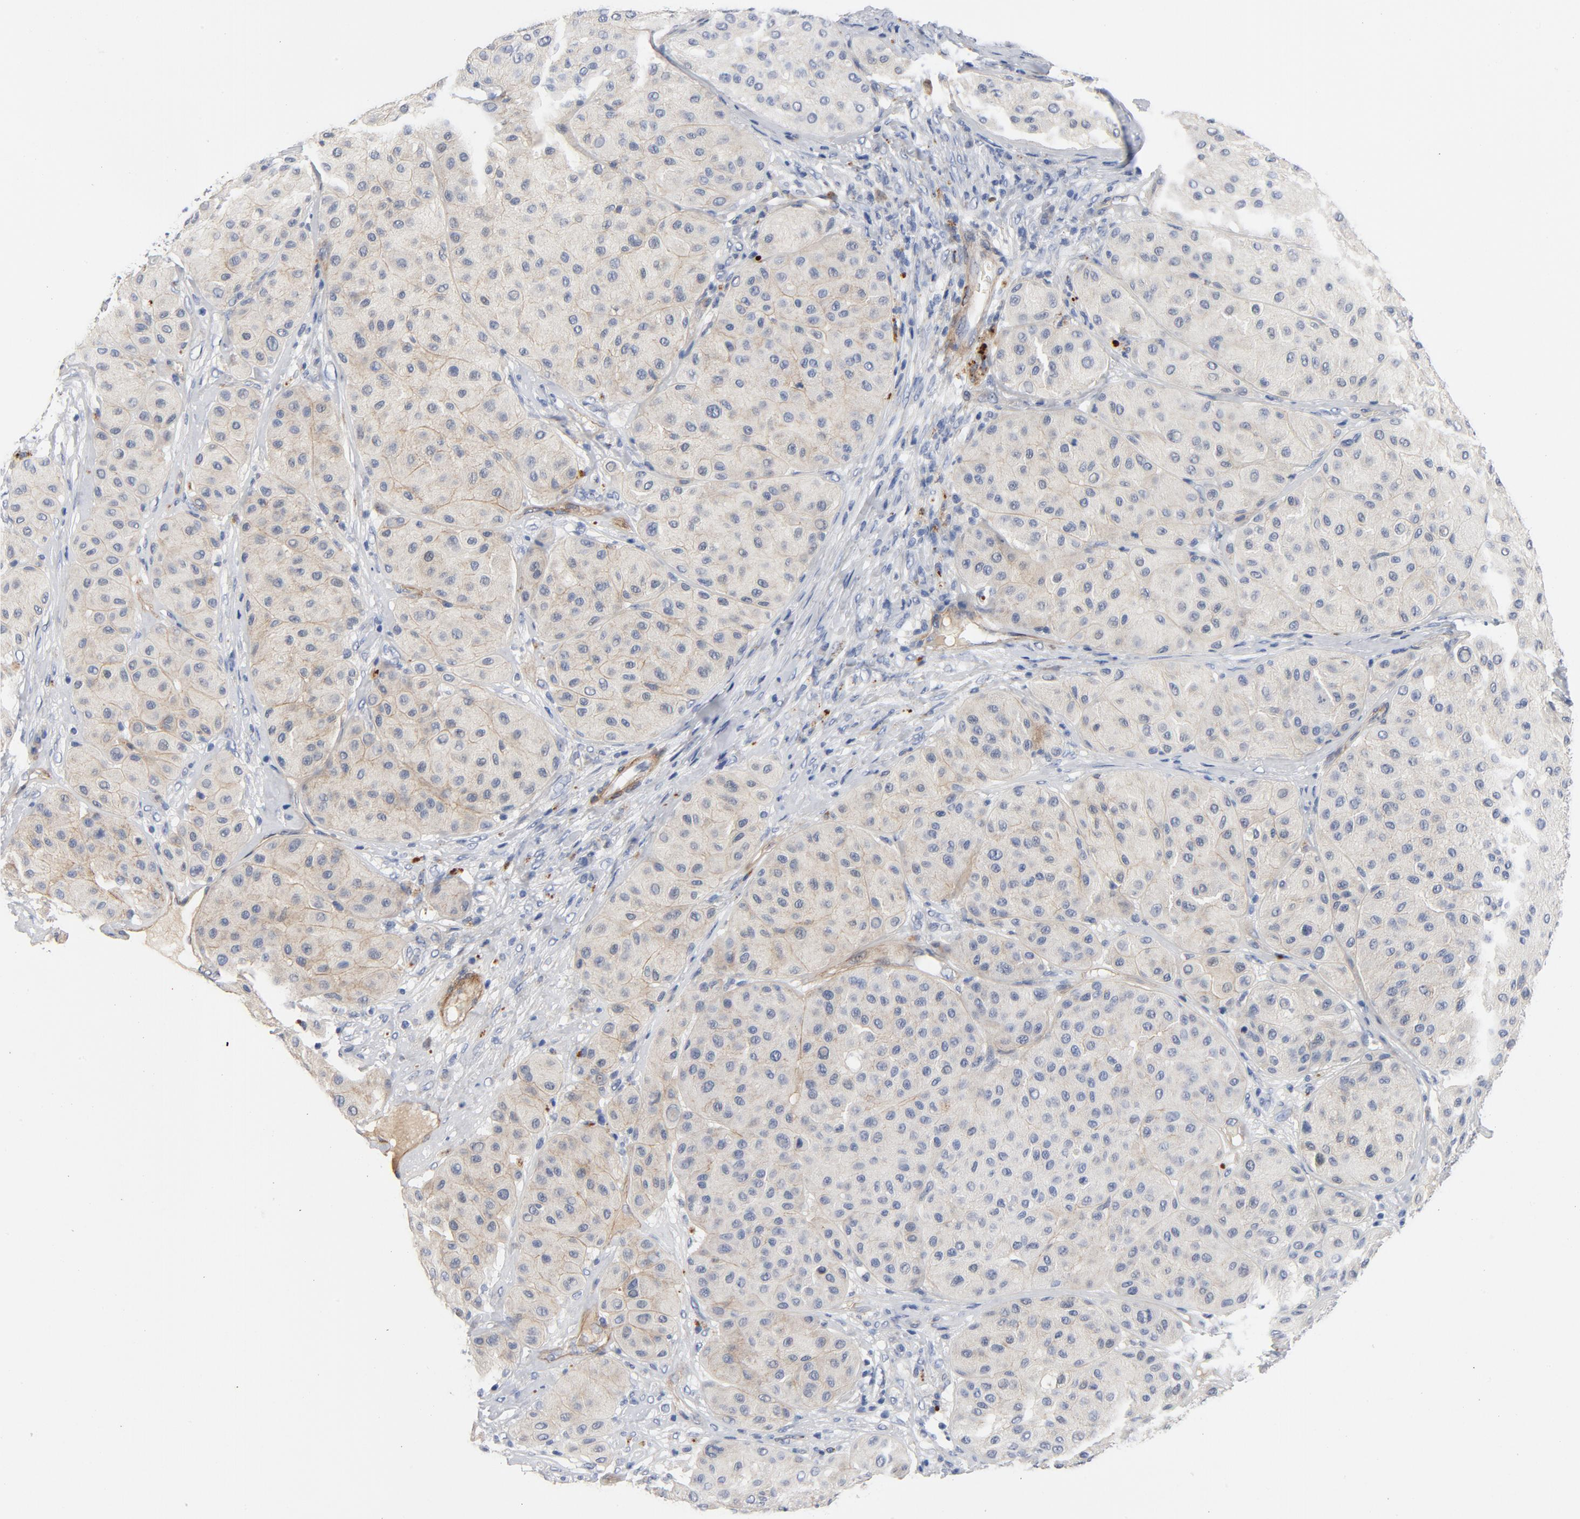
{"staining": {"intensity": "weak", "quantity": ">75%", "location": "cytoplasmic/membranous"}, "tissue": "melanoma", "cell_type": "Tumor cells", "image_type": "cancer", "snomed": [{"axis": "morphology", "description": "Normal tissue, NOS"}, {"axis": "morphology", "description": "Malignant melanoma, Metastatic site"}, {"axis": "topography", "description": "Skin"}], "caption": "Protein staining of malignant melanoma (metastatic site) tissue displays weak cytoplasmic/membranous positivity in approximately >75% of tumor cells. (DAB (3,3'-diaminobenzidine) = brown stain, brightfield microscopy at high magnification).", "gene": "LAMC1", "patient": {"sex": "male", "age": 41}}